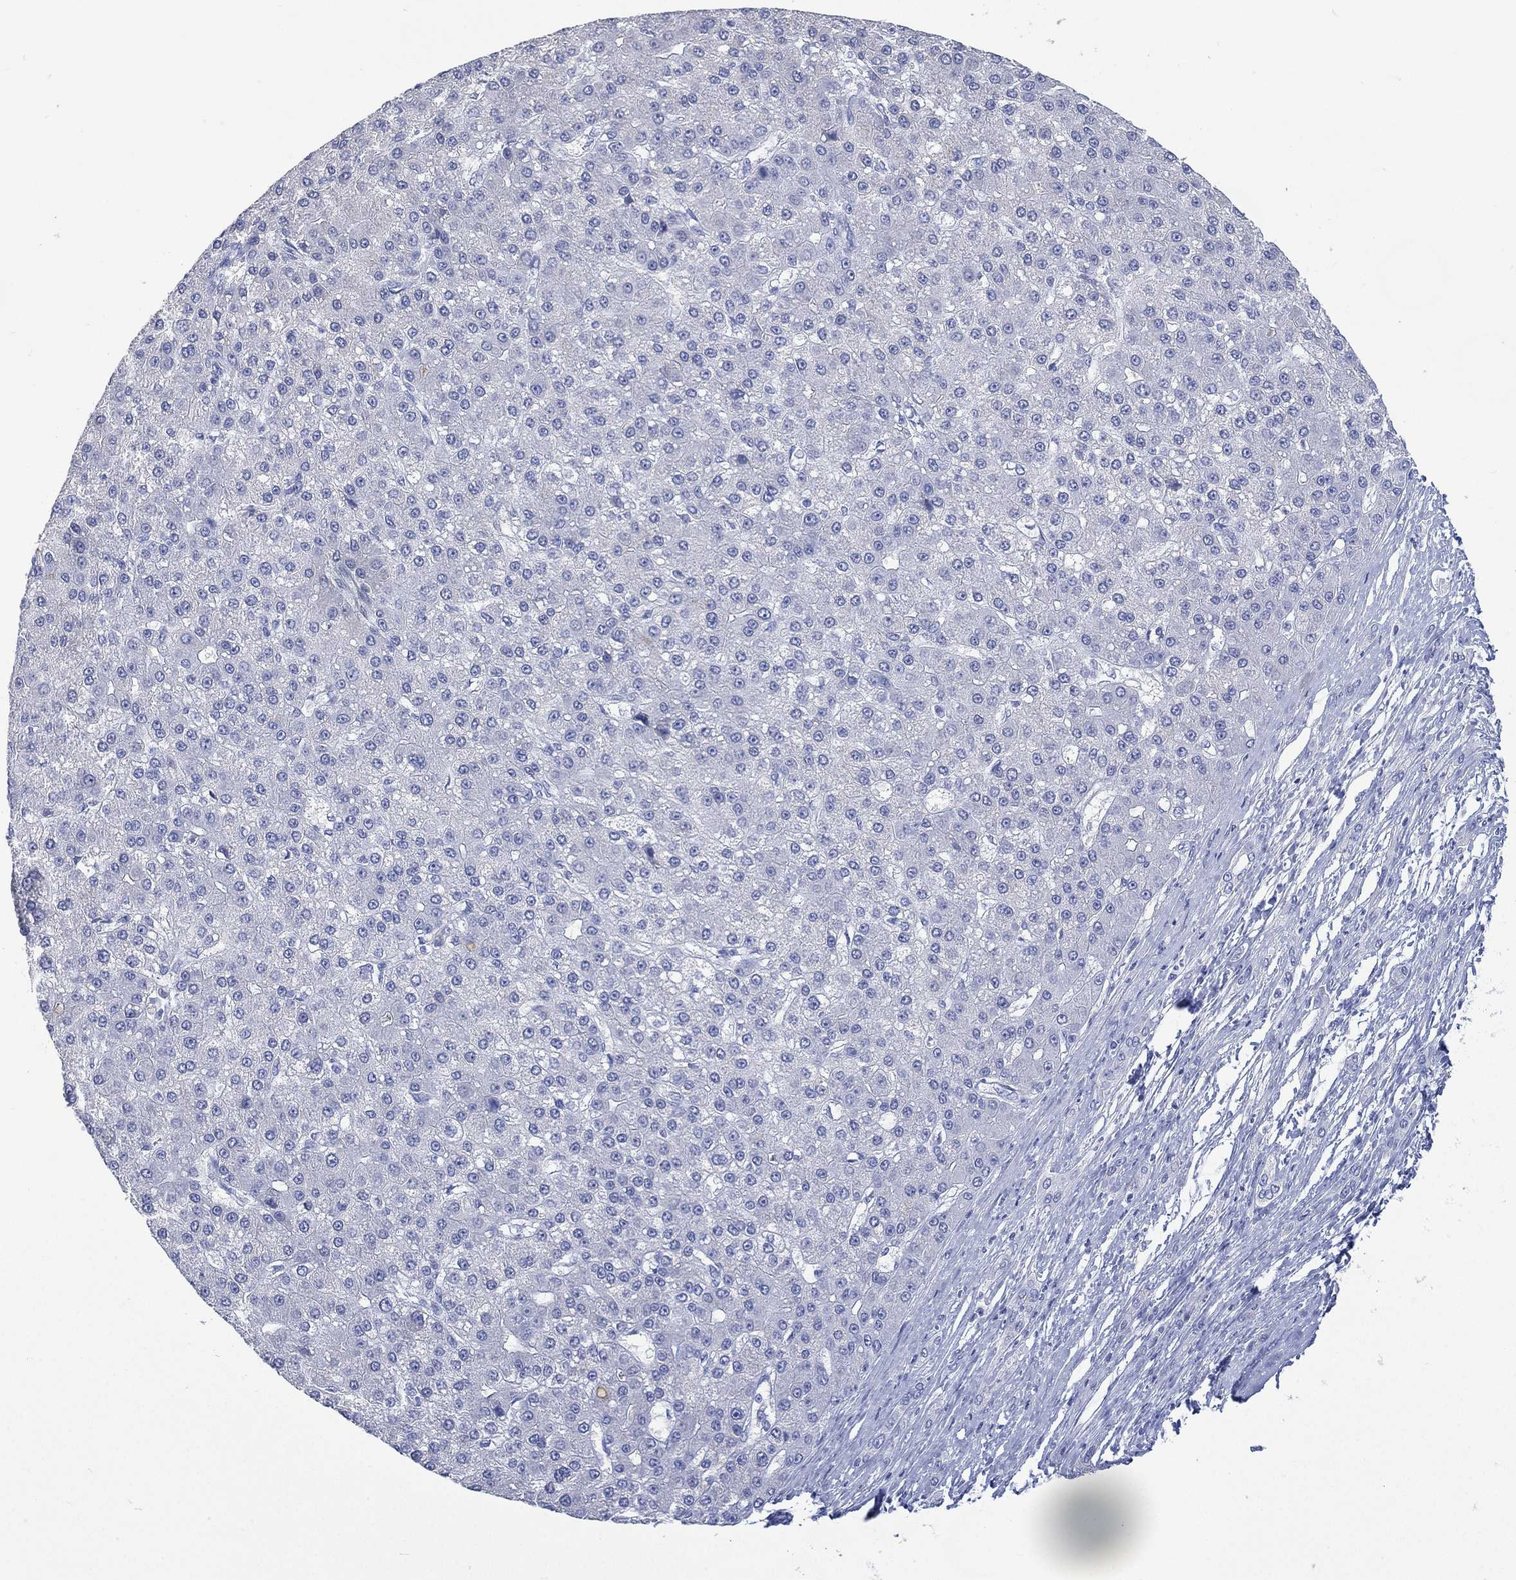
{"staining": {"intensity": "negative", "quantity": "none", "location": "none"}, "tissue": "liver cancer", "cell_type": "Tumor cells", "image_type": "cancer", "snomed": [{"axis": "morphology", "description": "Carcinoma, Hepatocellular, NOS"}, {"axis": "topography", "description": "Liver"}], "caption": "IHC photomicrograph of neoplastic tissue: human liver hepatocellular carcinoma stained with DAB (3,3'-diaminobenzidine) displays no significant protein staining in tumor cells.", "gene": "FMO1", "patient": {"sex": "male", "age": 67}}